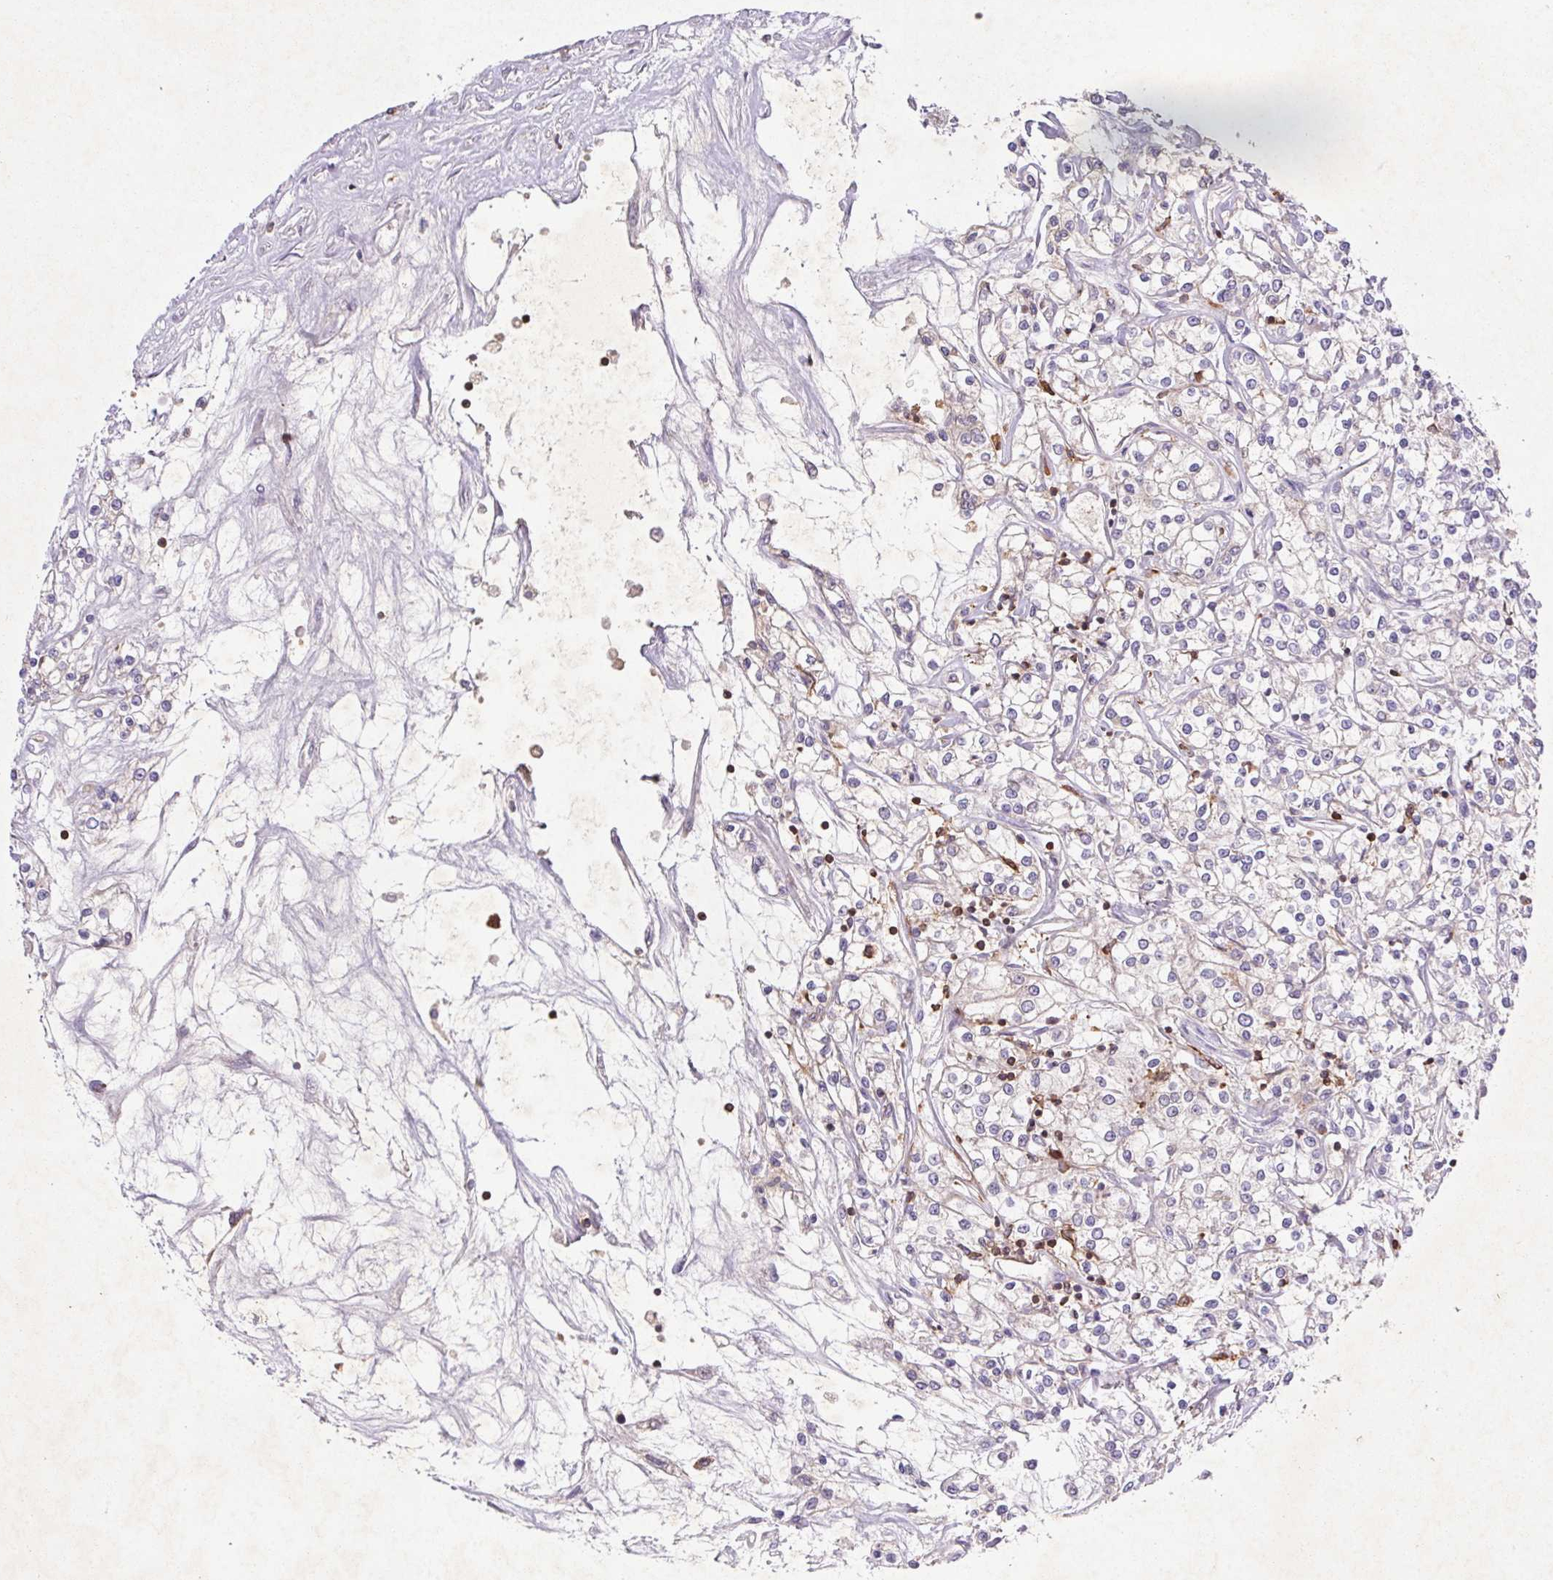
{"staining": {"intensity": "negative", "quantity": "none", "location": "none"}, "tissue": "renal cancer", "cell_type": "Tumor cells", "image_type": "cancer", "snomed": [{"axis": "morphology", "description": "Adenocarcinoma, NOS"}, {"axis": "topography", "description": "Kidney"}], "caption": "High magnification brightfield microscopy of renal cancer stained with DAB (3,3'-diaminobenzidine) (brown) and counterstained with hematoxylin (blue): tumor cells show no significant staining.", "gene": "APBB1IP", "patient": {"sex": "female", "age": 59}}